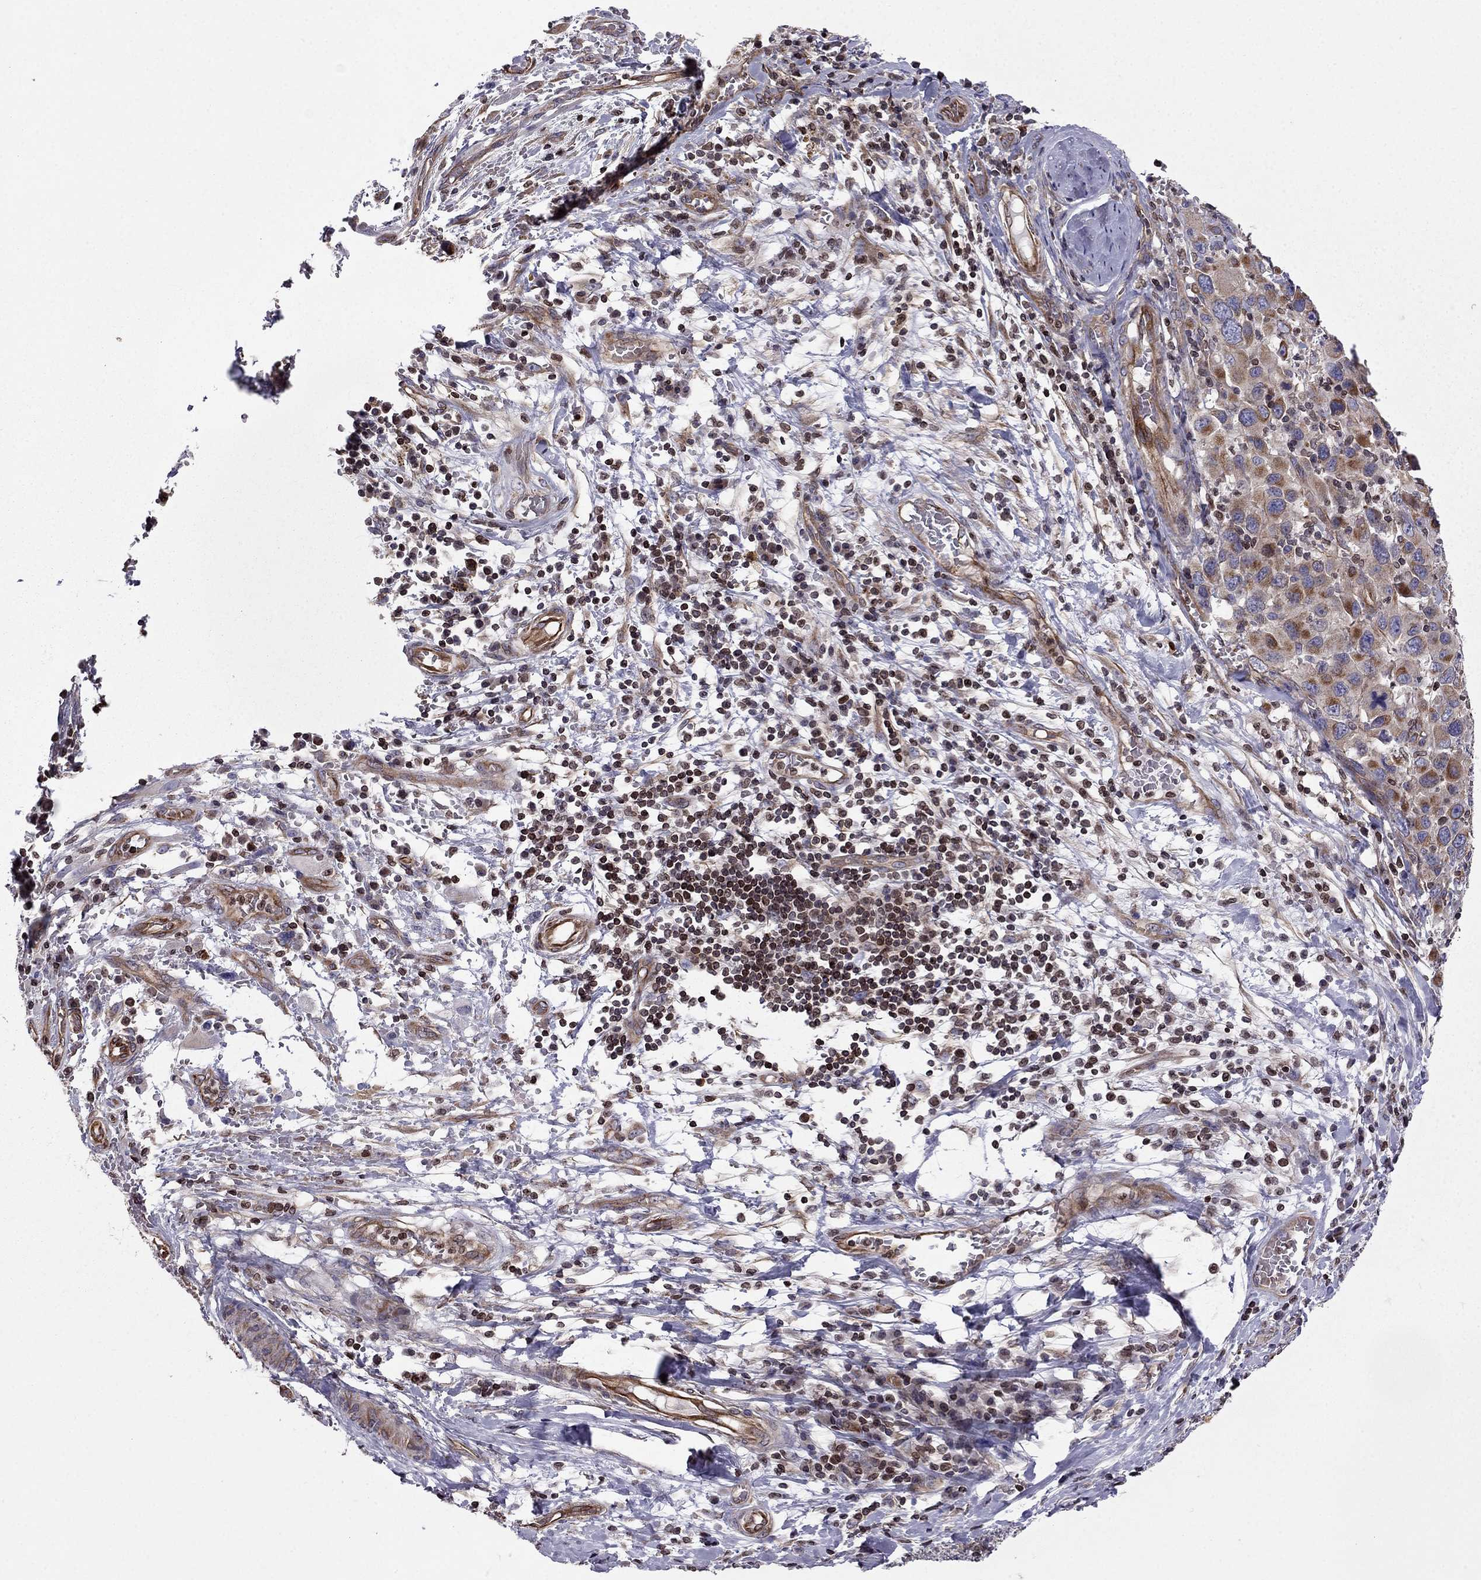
{"staining": {"intensity": "moderate", "quantity": "<25%", "location": "cytoplasmic/membranous"}, "tissue": "melanoma", "cell_type": "Tumor cells", "image_type": "cancer", "snomed": [{"axis": "morphology", "description": "Malignant melanoma, NOS"}, {"axis": "topography", "description": "Skin"}], "caption": "Tumor cells display moderate cytoplasmic/membranous staining in approximately <25% of cells in melanoma. (Brightfield microscopy of DAB IHC at high magnification).", "gene": "CDC42BPA", "patient": {"sex": "female", "age": 91}}